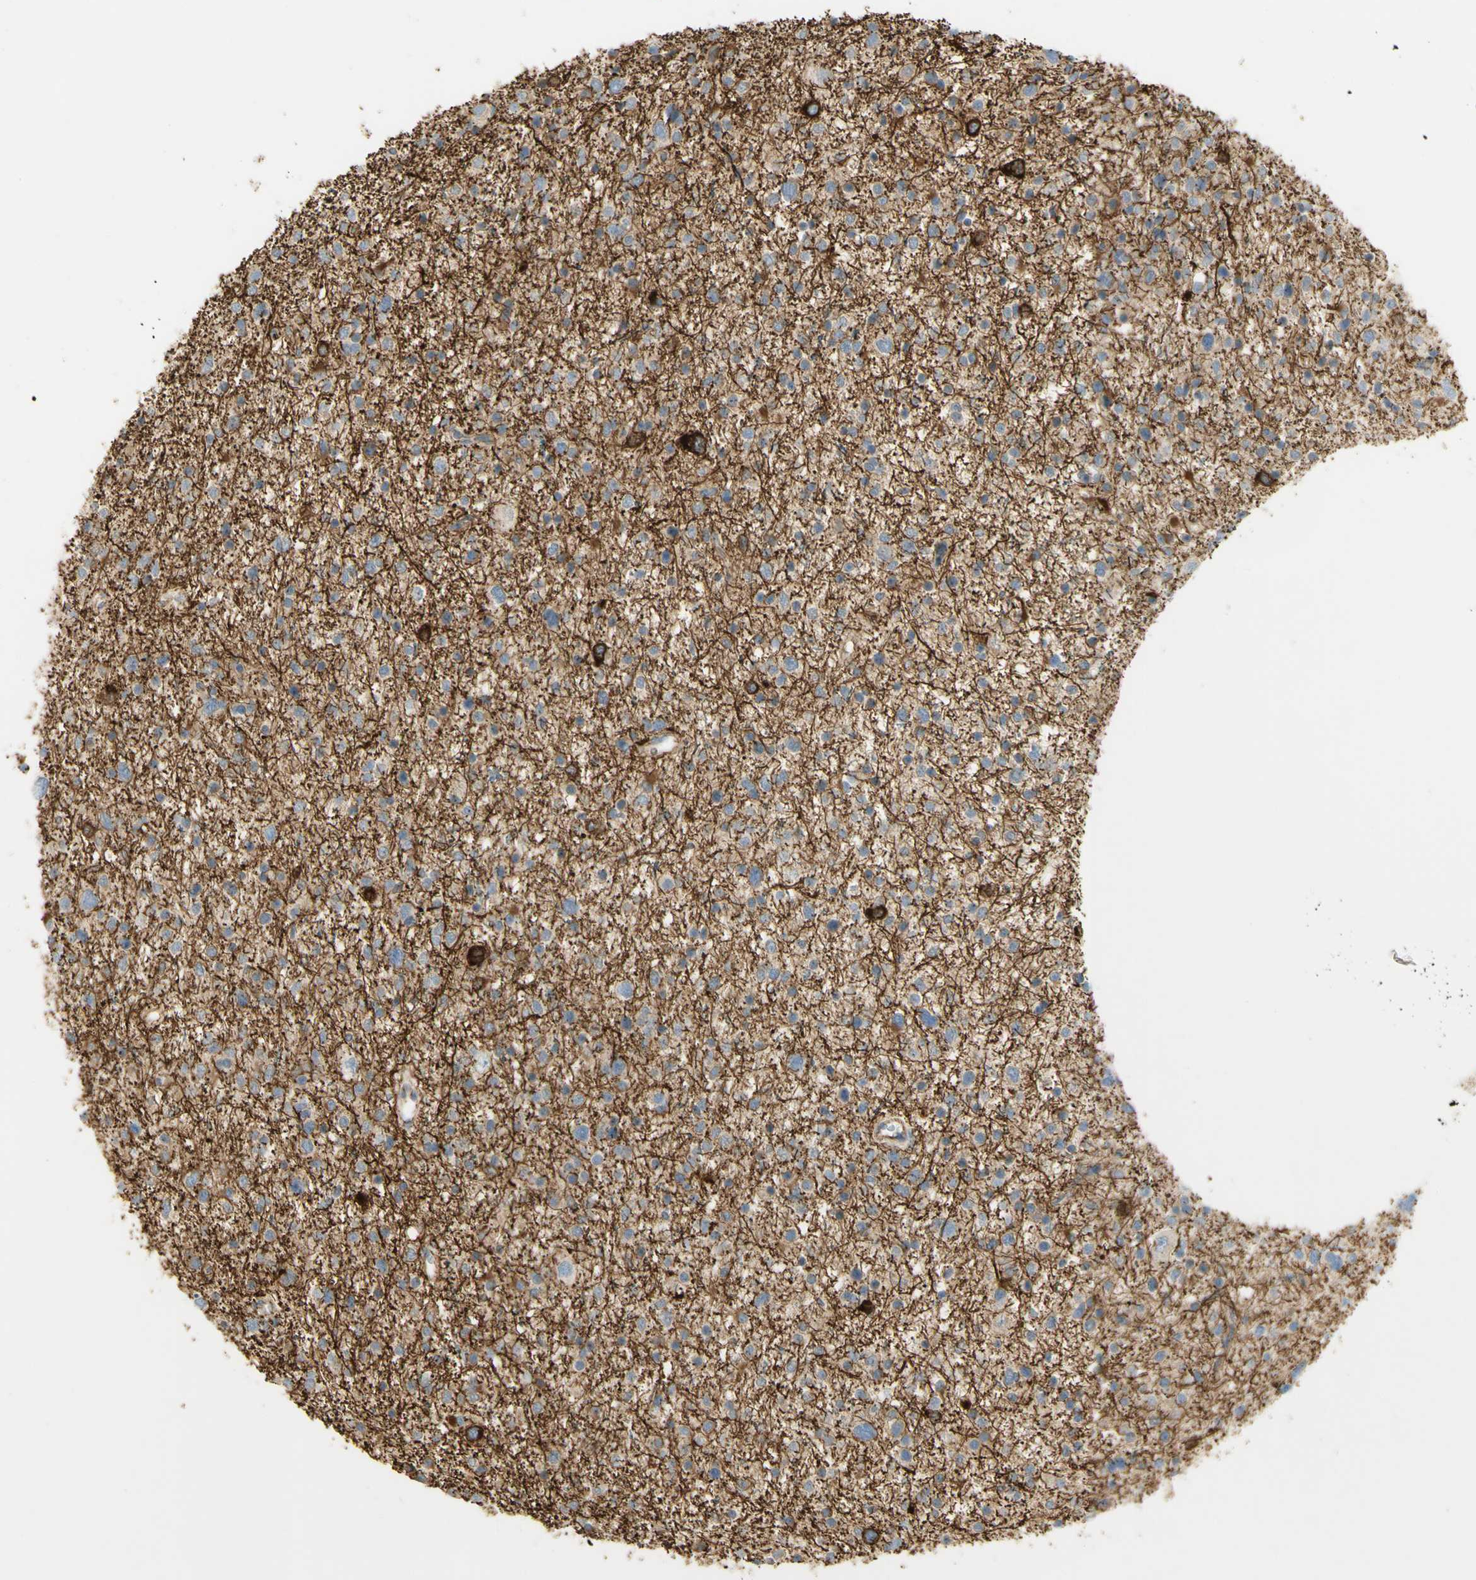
{"staining": {"intensity": "strong", "quantity": "<25%", "location": "cytoplasmic/membranous"}, "tissue": "glioma", "cell_type": "Tumor cells", "image_type": "cancer", "snomed": [{"axis": "morphology", "description": "Glioma, malignant, Low grade"}, {"axis": "topography", "description": "Brain"}], "caption": "There is medium levels of strong cytoplasmic/membranous expression in tumor cells of glioma, as demonstrated by immunohistochemical staining (brown color).", "gene": "KIF11", "patient": {"sex": "female", "age": 37}}